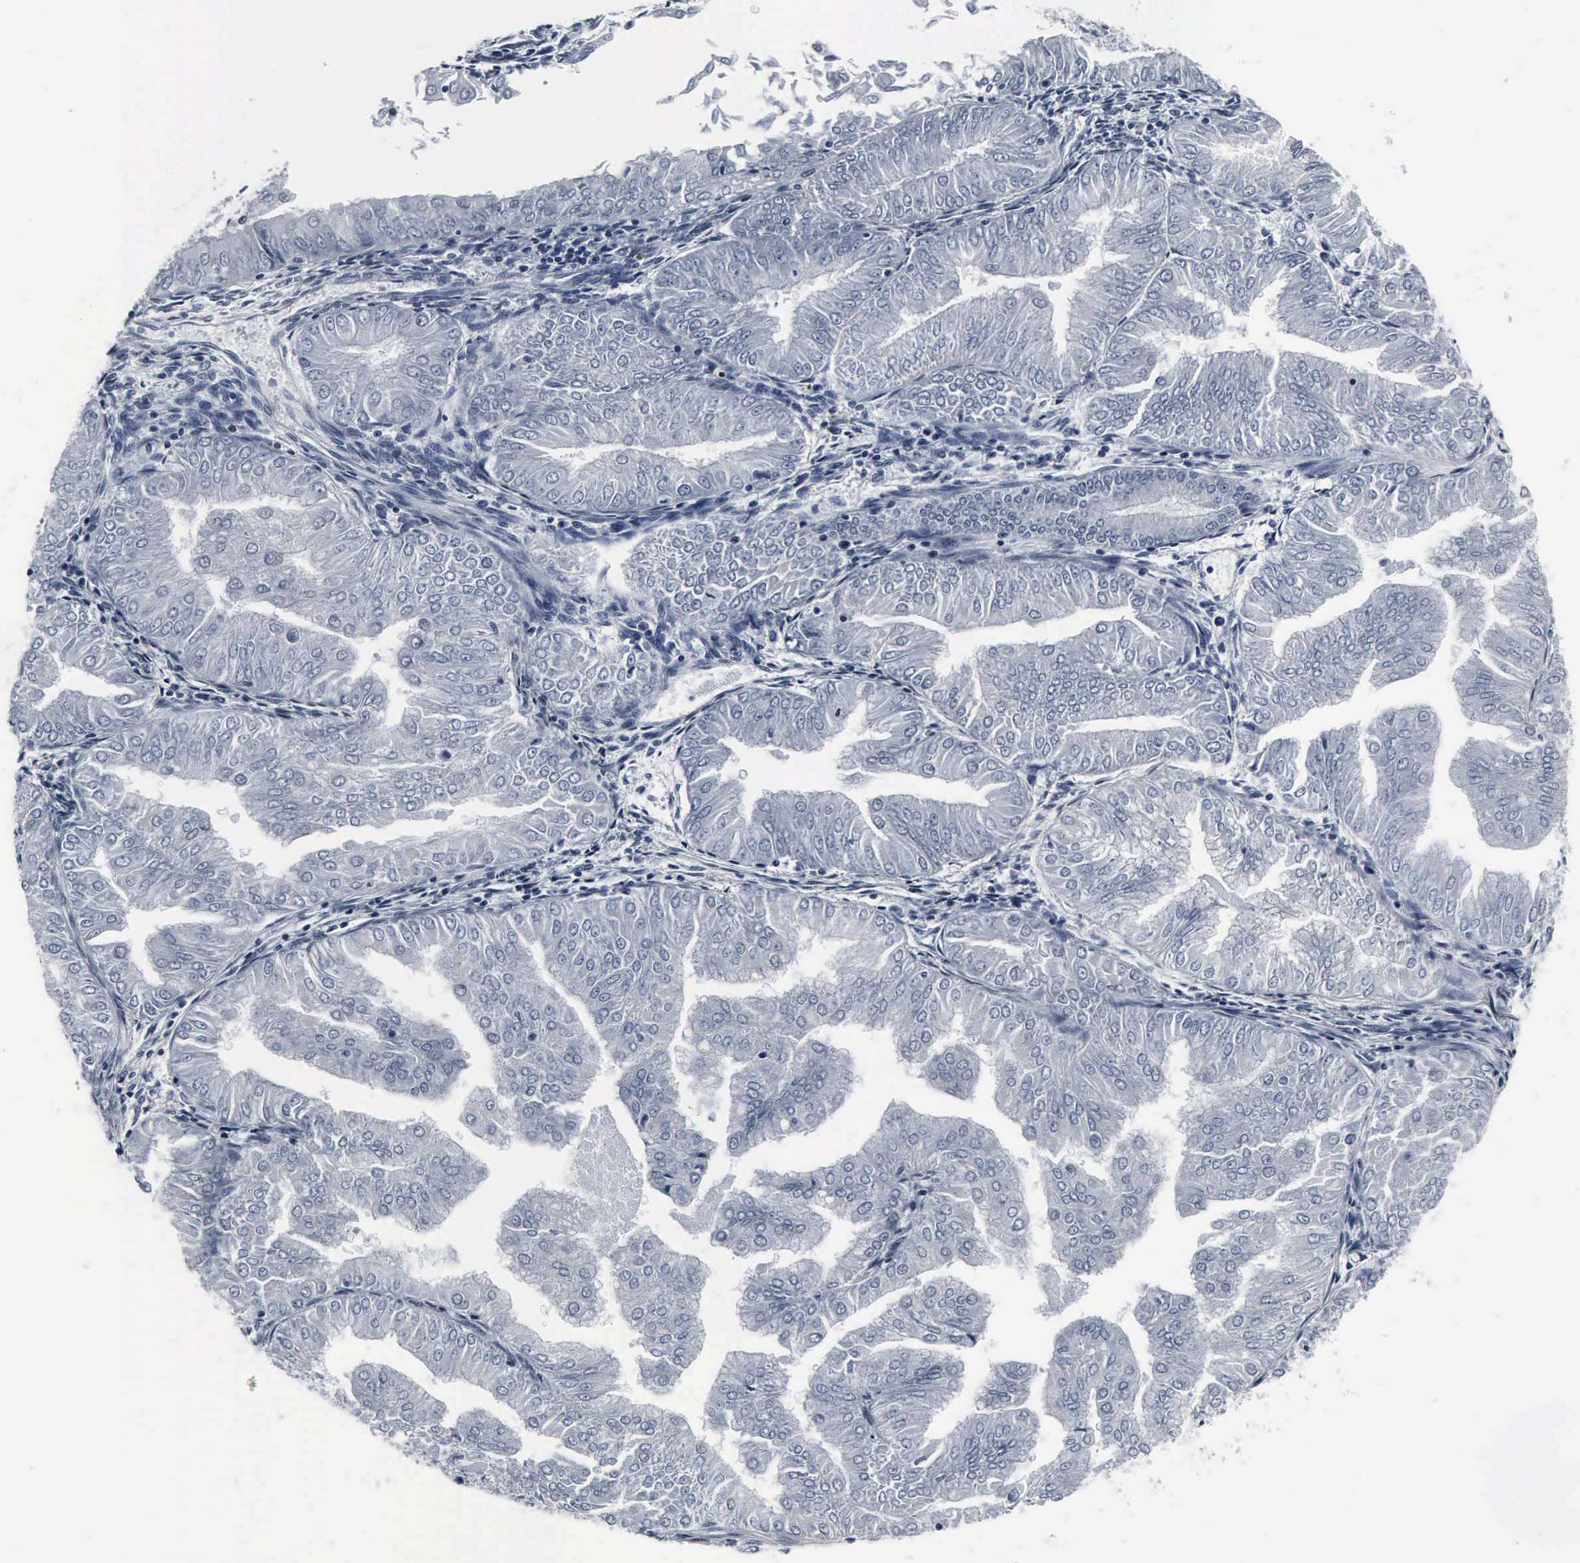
{"staining": {"intensity": "negative", "quantity": "none", "location": "none"}, "tissue": "endometrial cancer", "cell_type": "Tumor cells", "image_type": "cancer", "snomed": [{"axis": "morphology", "description": "Adenocarcinoma, NOS"}, {"axis": "topography", "description": "Endometrium"}], "caption": "DAB (3,3'-diaminobenzidine) immunohistochemical staining of human endometrial cancer reveals no significant staining in tumor cells. (DAB immunohistochemistry (IHC) visualized using brightfield microscopy, high magnification).", "gene": "SNAP25", "patient": {"sex": "female", "age": 53}}